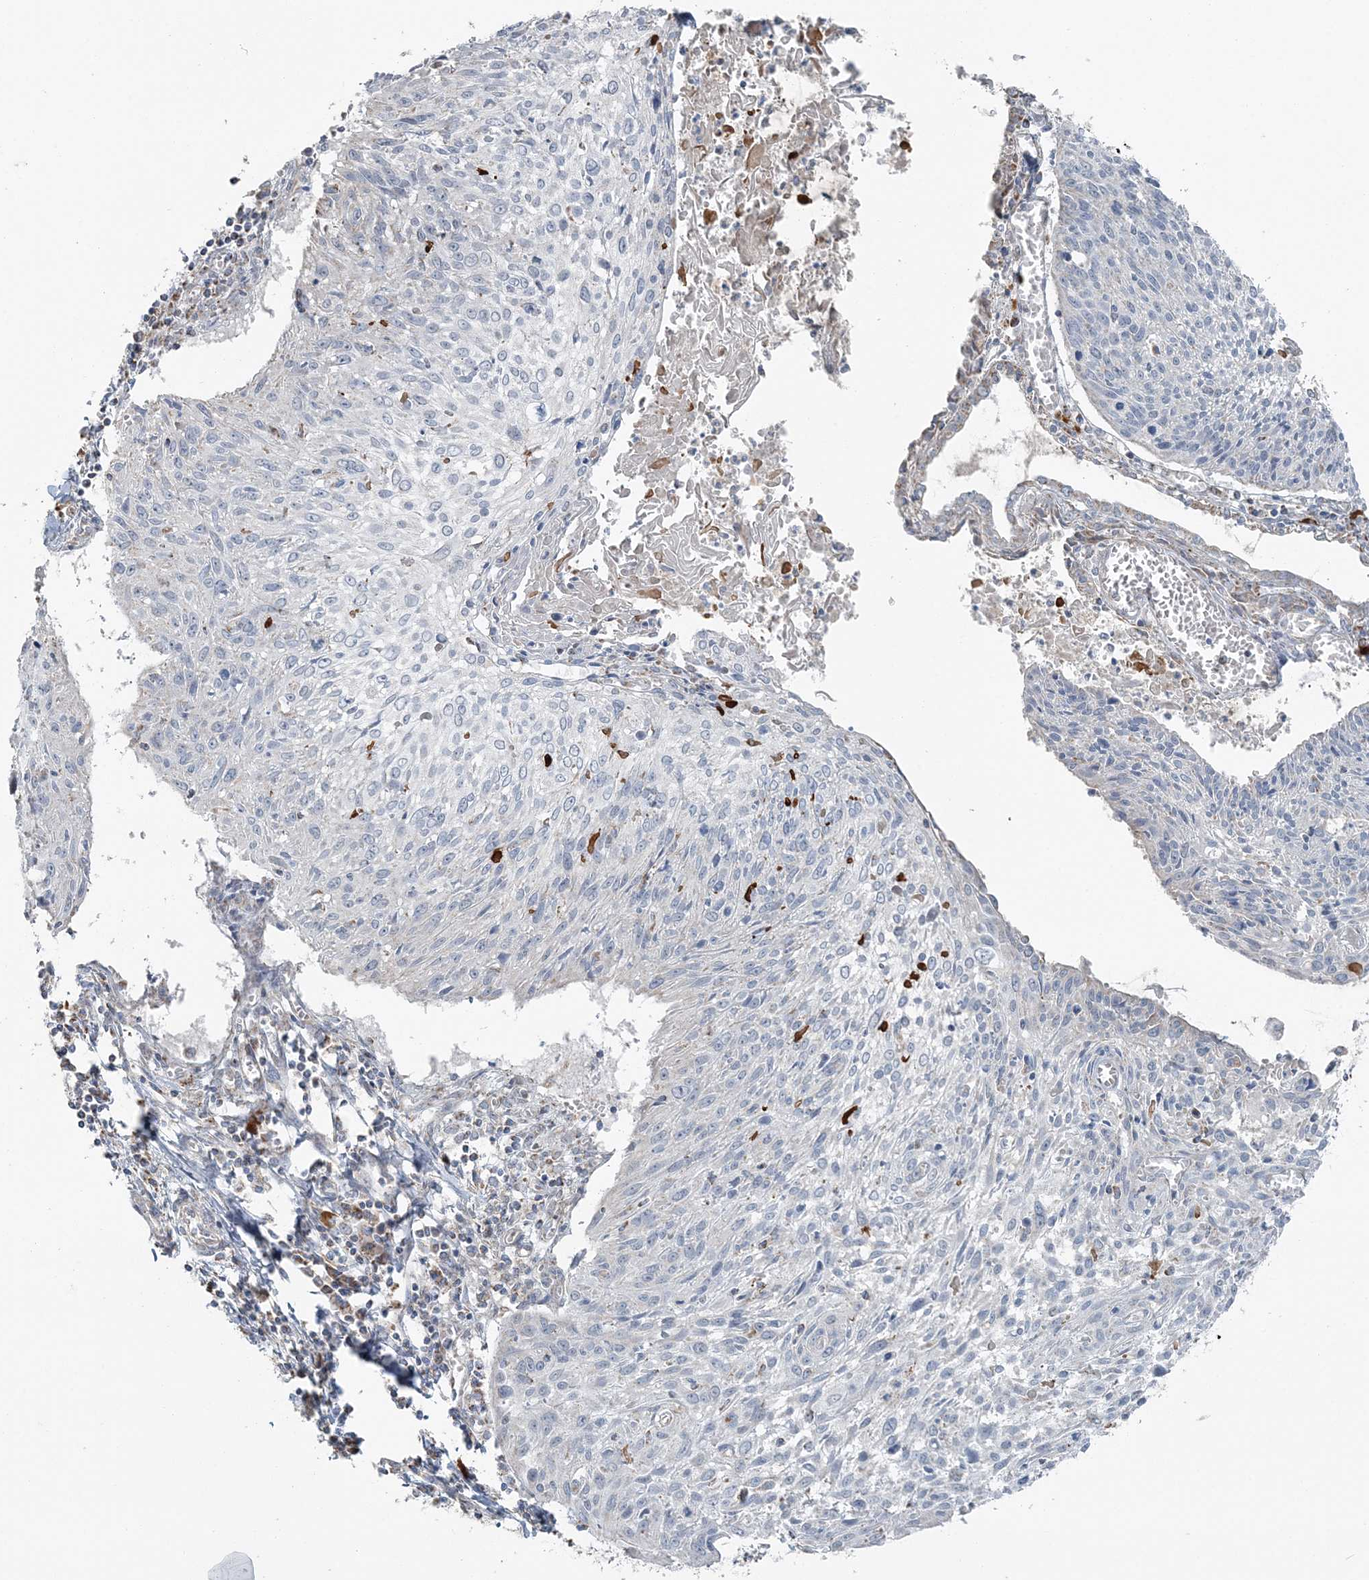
{"staining": {"intensity": "negative", "quantity": "none", "location": "none"}, "tissue": "cervical cancer", "cell_type": "Tumor cells", "image_type": "cancer", "snomed": [{"axis": "morphology", "description": "Squamous cell carcinoma, NOS"}, {"axis": "topography", "description": "Cervix"}], "caption": "A photomicrograph of squamous cell carcinoma (cervical) stained for a protein demonstrates no brown staining in tumor cells.", "gene": "SLC22A16", "patient": {"sex": "female", "age": 51}}